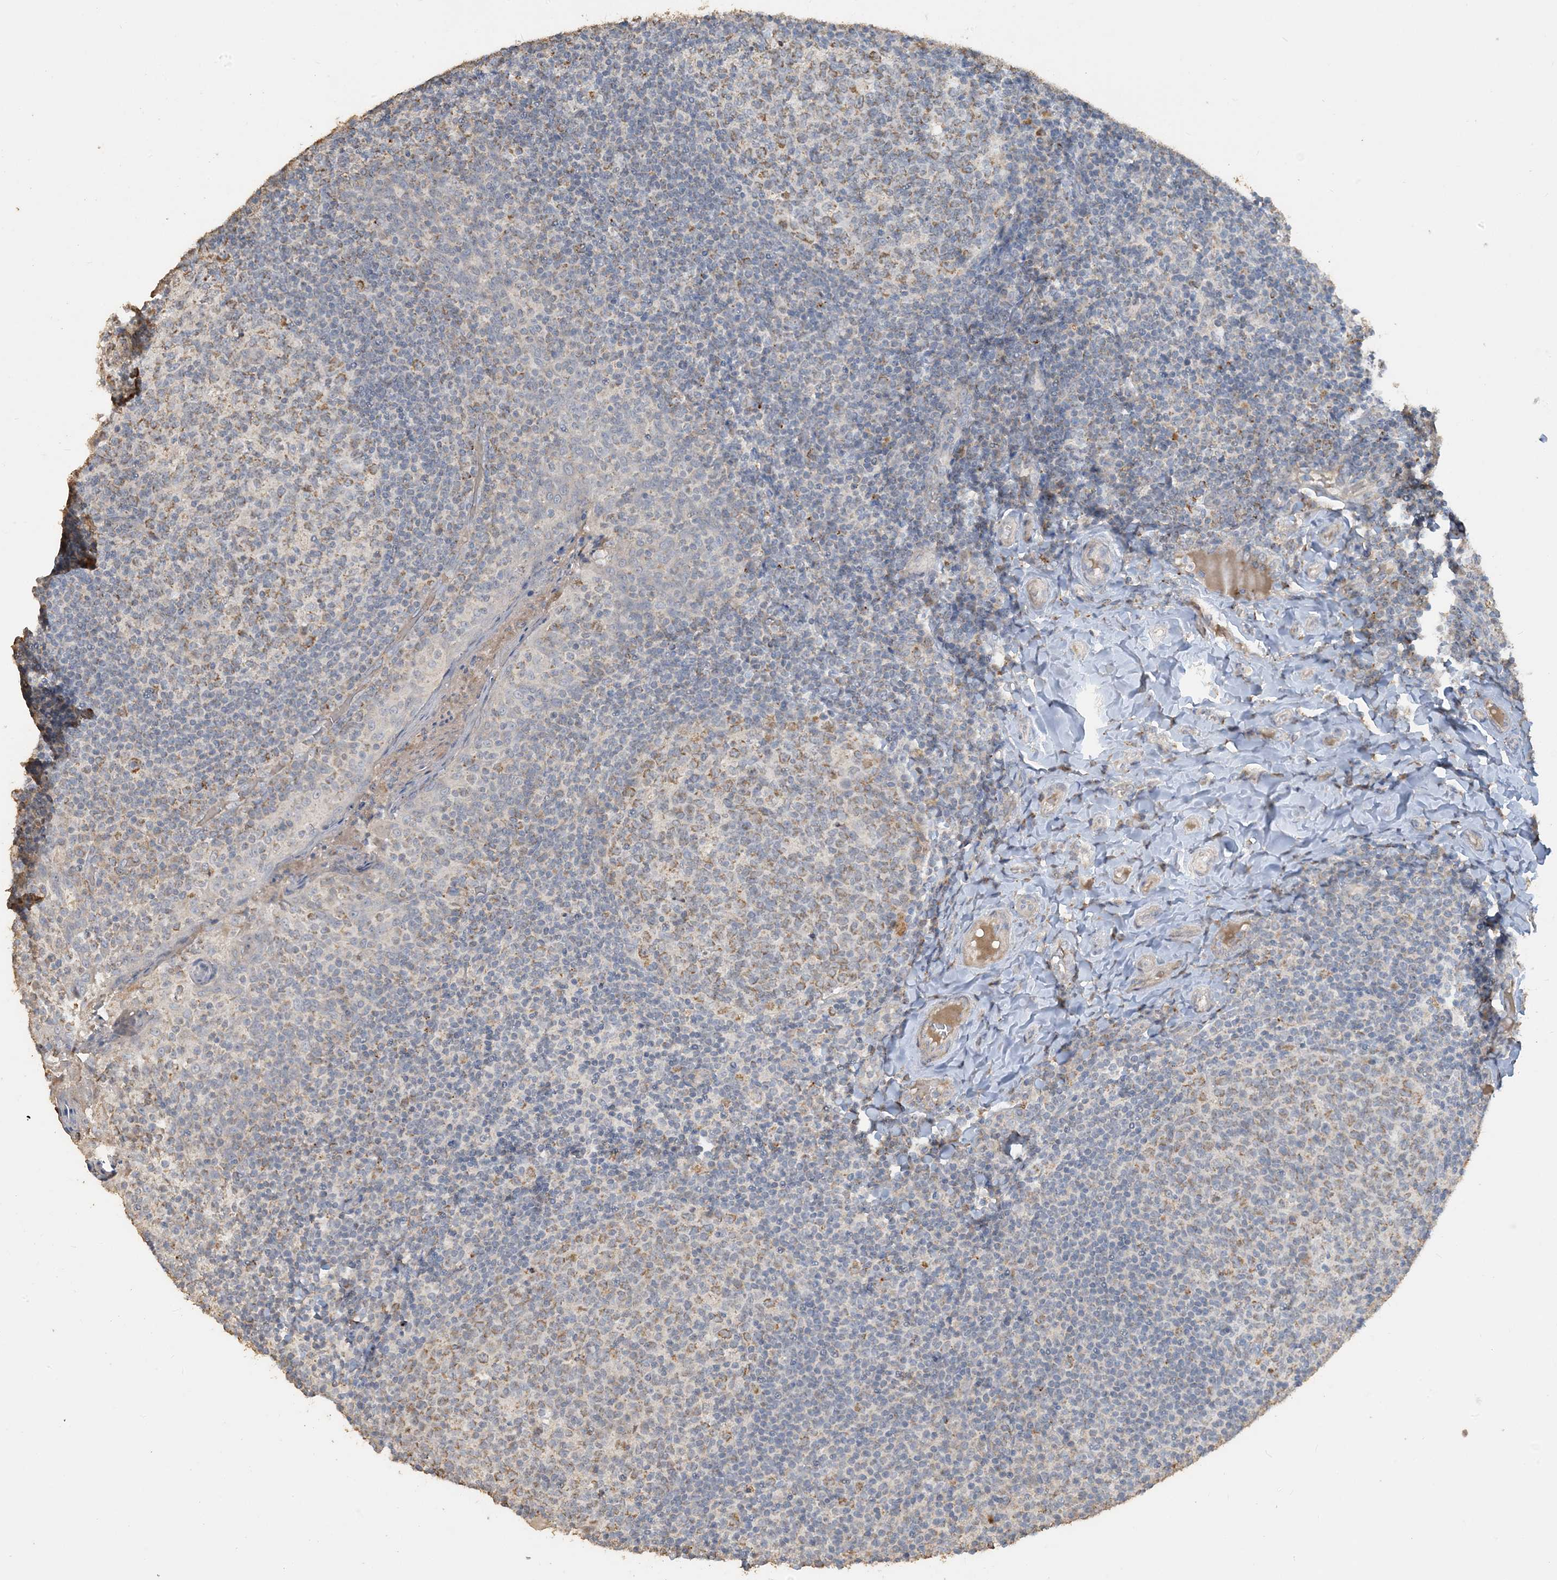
{"staining": {"intensity": "moderate", "quantity": "25%-75%", "location": "cytoplasmic/membranous"}, "tissue": "tonsil", "cell_type": "Germinal center cells", "image_type": "normal", "snomed": [{"axis": "morphology", "description": "Normal tissue, NOS"}, {"axis": "topography", "description": "Tonsil"}], "caption": "Moderate cytoplasmic/membranous positivity for a protein is identified in about 25%-75% of germinal center cells of benign tonsil using IHC.", "gene": "SFMBT2", "patient": {"sex": "female", "age": 19}}